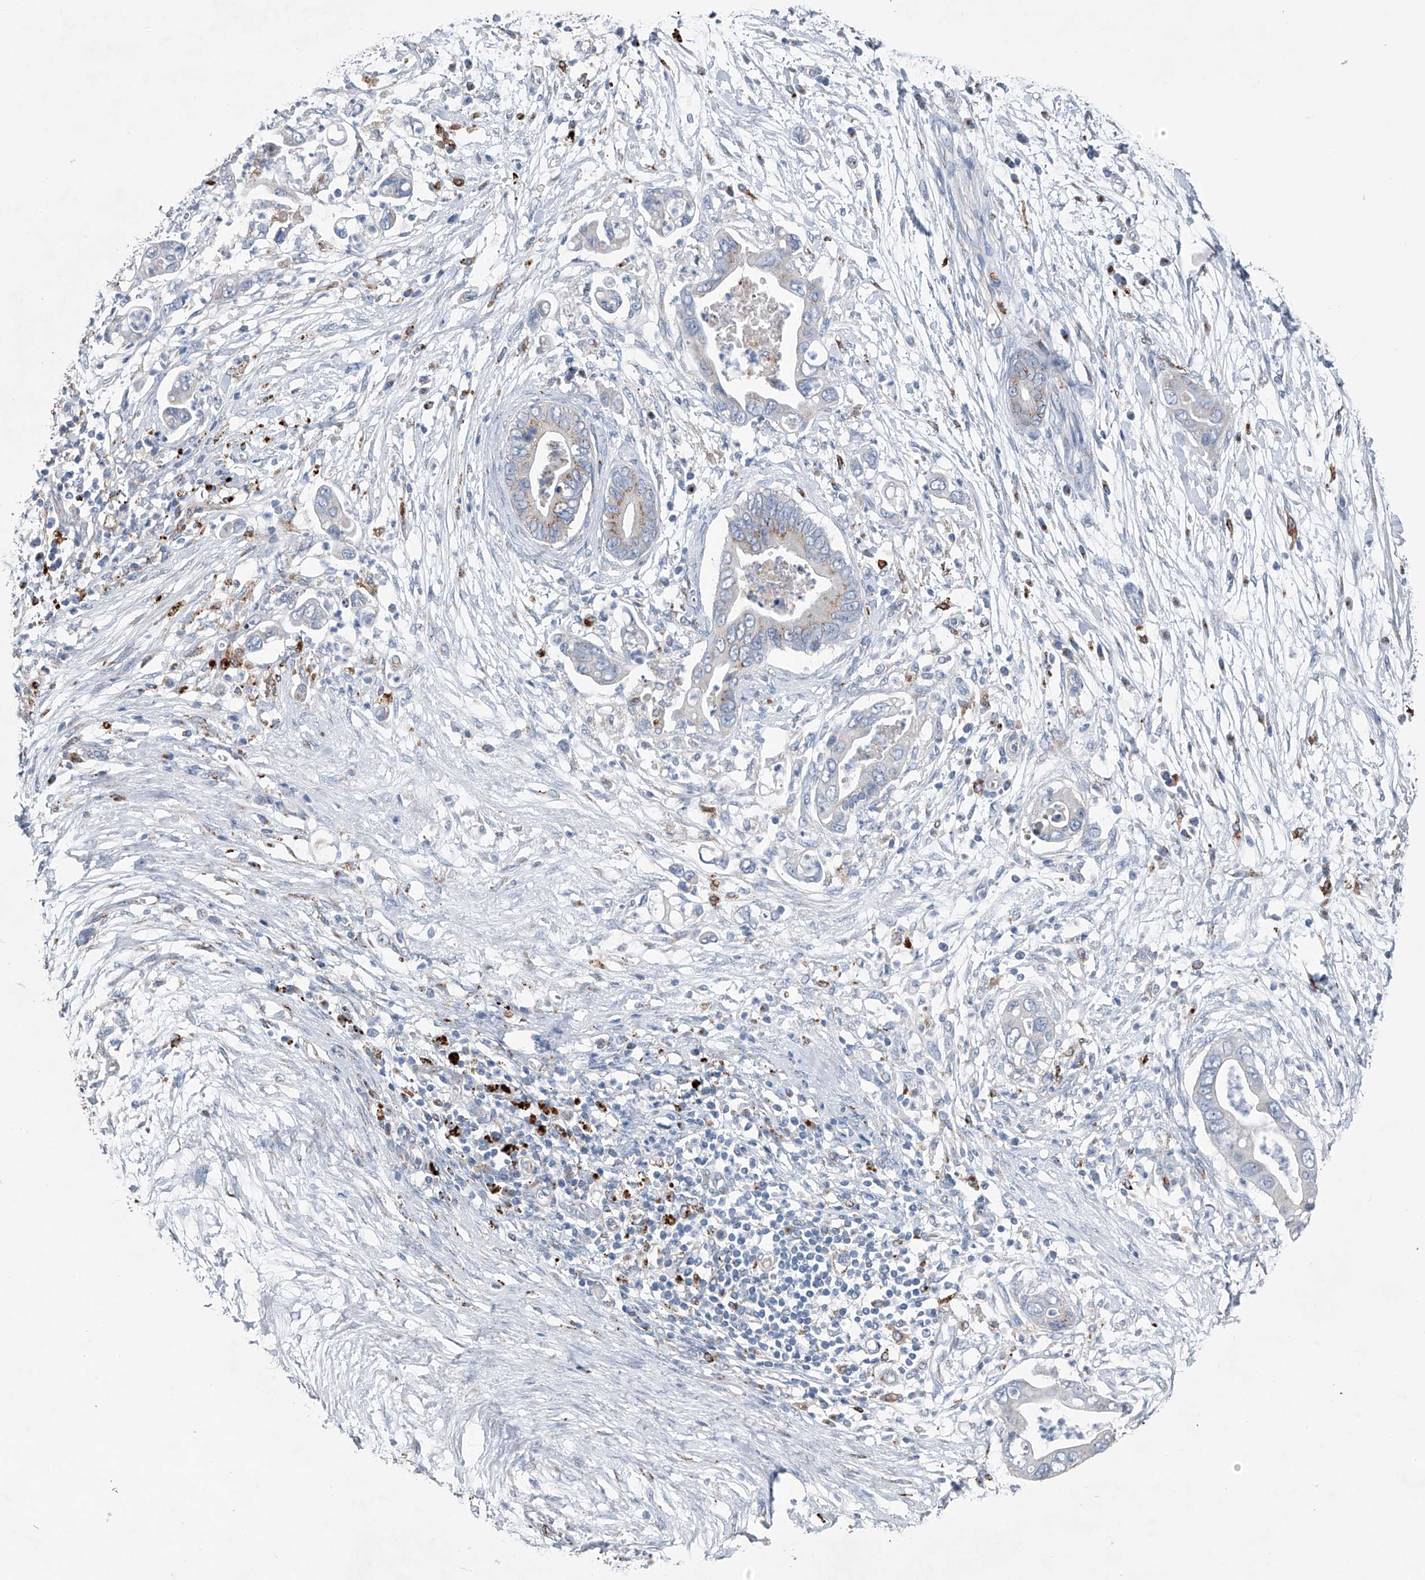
{"staining": {"intensity": "weak", "quantity": "25%-75%", "location": "cytoplasmic/membranous"}, "tissue": "pancreatic cancer", "cell_type": "Tumor cells", "image_type": "cancer", "snomed": [{"axis": "morphology", "description": "Adenocarcinoma, NOS"}, {"axis": "topography", "description": "Pancreas"}], "caption": "An immunohistochemistry (IHC) histopathology image of neoplastic tissue is shown. Protein staining in brown labels weak cytoplasmic/membranous positivity in pancreatic cancer within tumor cells.", "gene": "ZNF772", "patient": {"sex": "male", "age": 75}}